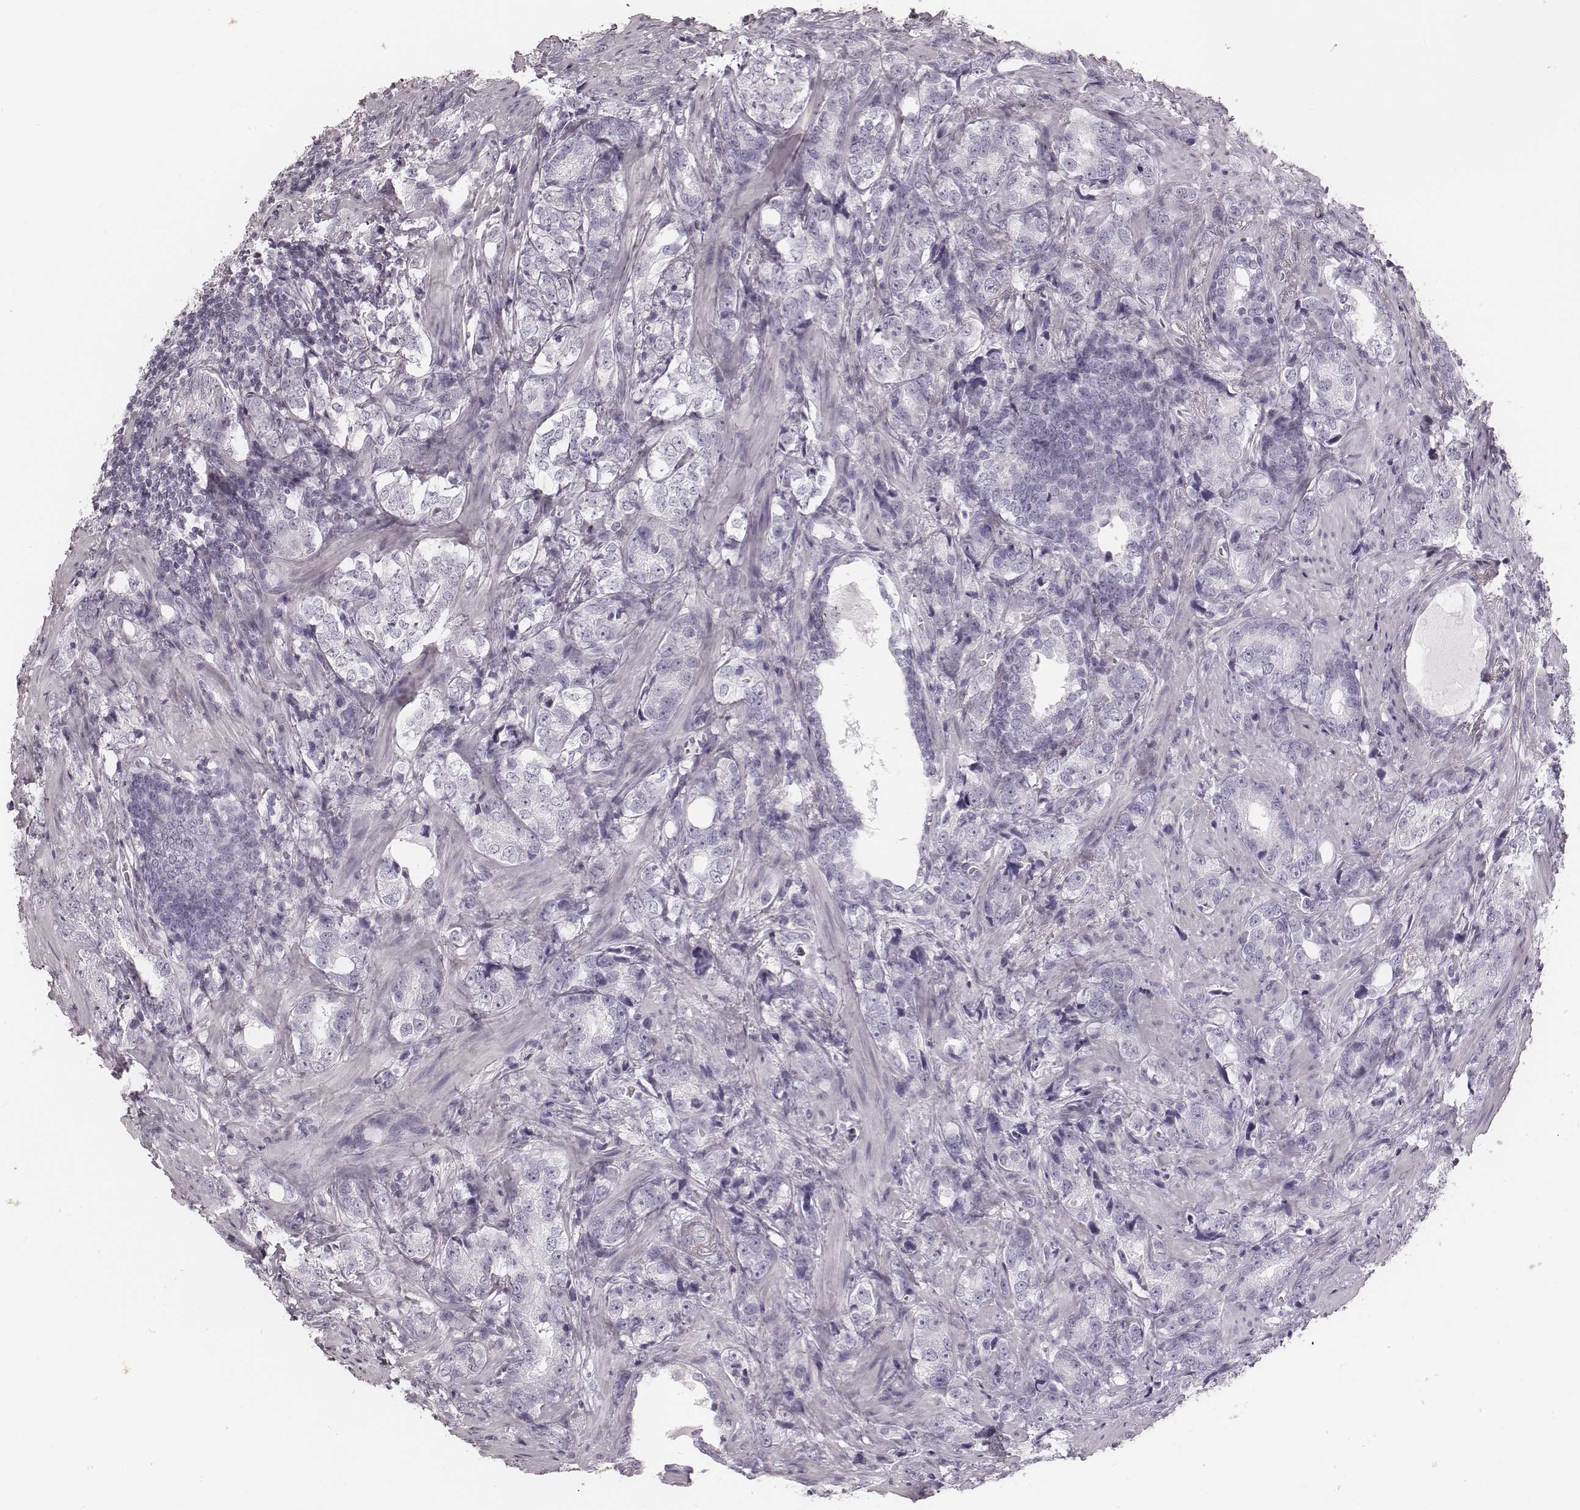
{"staining": {"intensity": "negative", "quantity": "none", "location": "none"}, "tissue": "prostate cancer", "cell_type": "Tumor cells", "image_type": "cancer", "snomed": [{"axis": "morphology", "description": "Adenocarcinoma, NOS"}, {"axis": "topography", "description": "Prostate and seminal vesicle, NOS"}], "caption": "This is an IHC histopathology image of prostate cancer (adenocarcinoma). There is no staining in tumor cells.", "gene": "MSX1", "patient": {"sex": "male", "age": 63}}